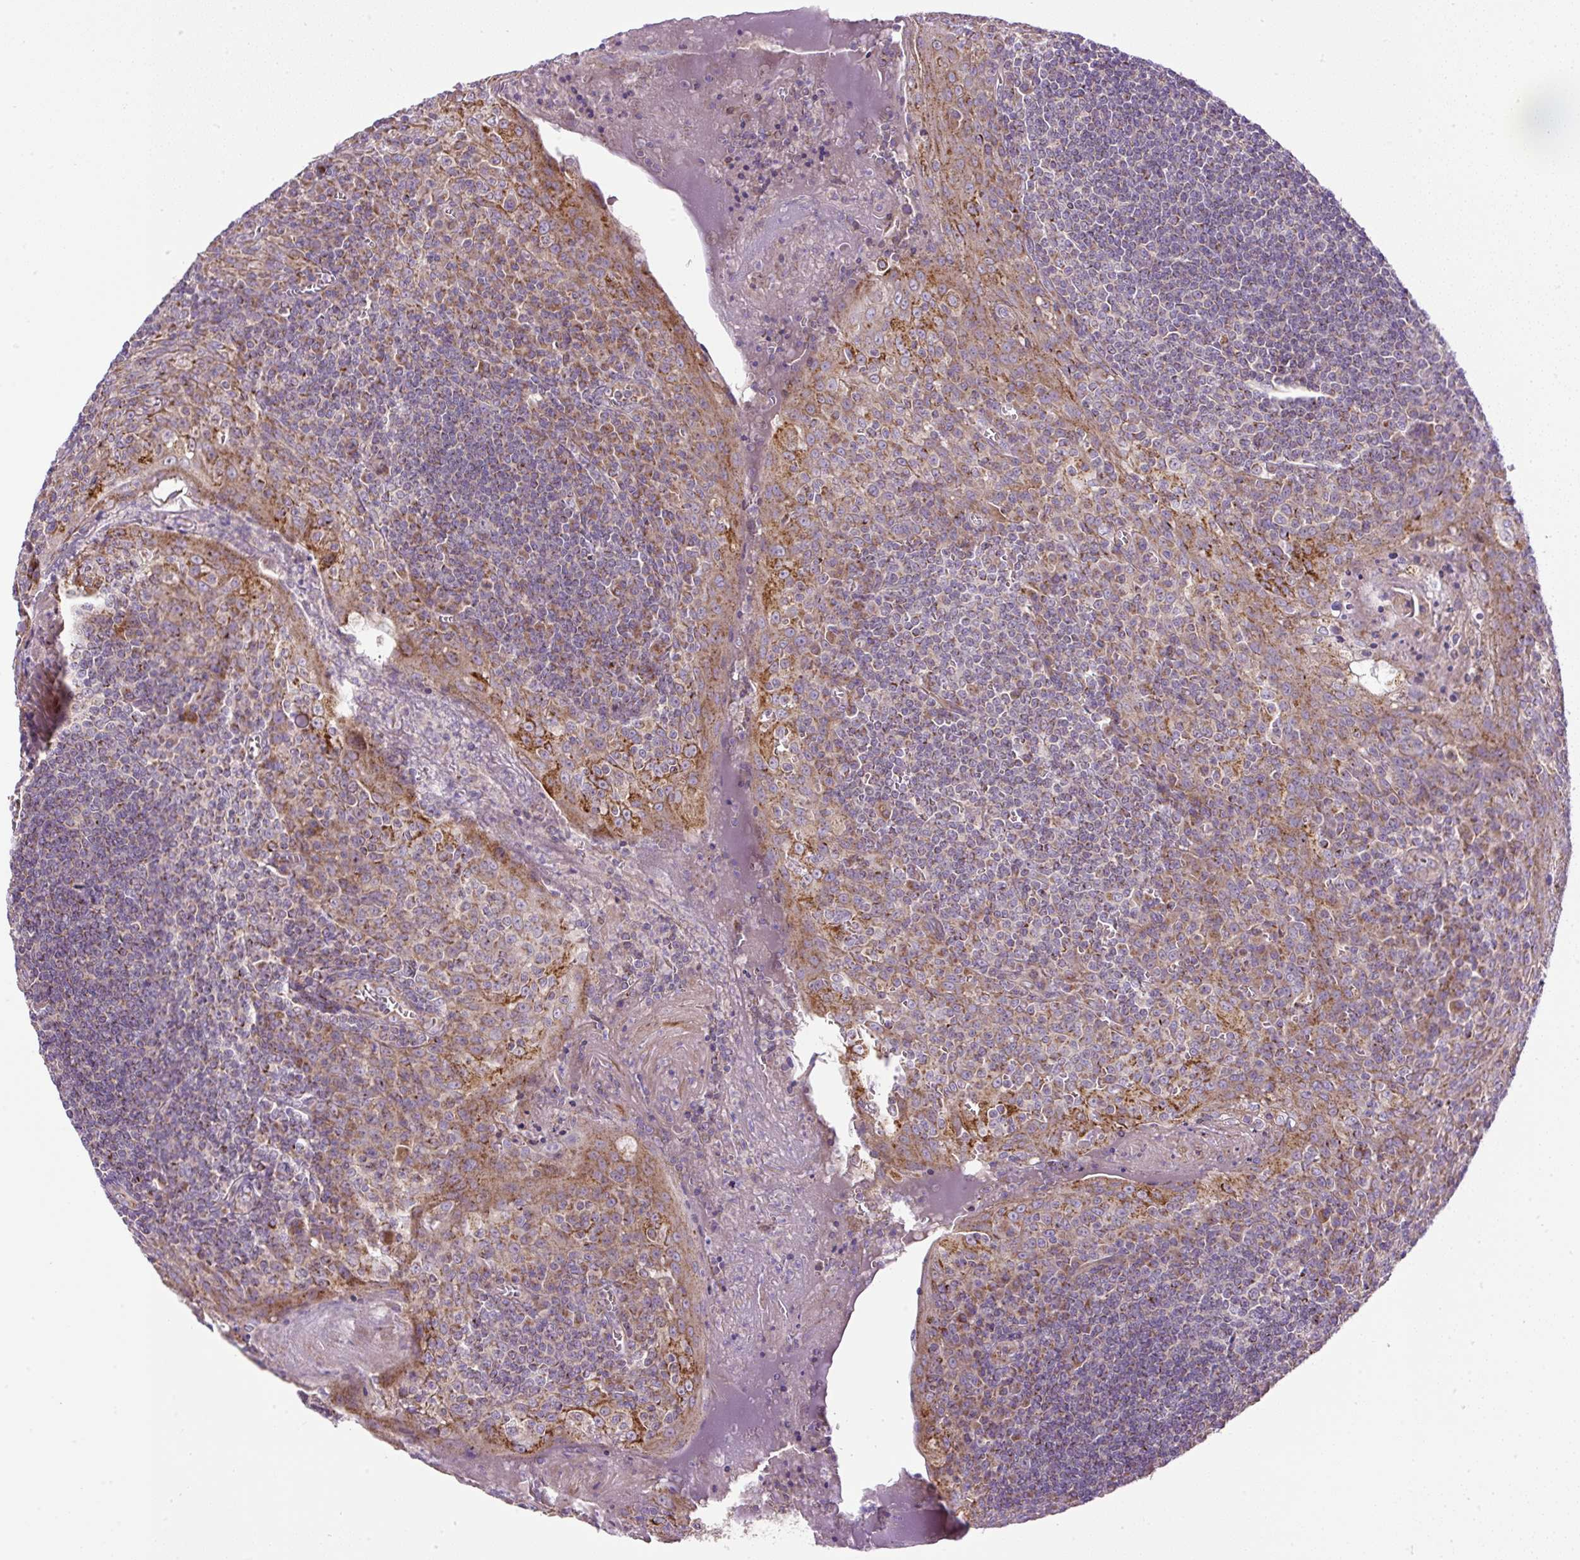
{"staining": {"intensity": "moderate", "quantity": "<25%", "location": "cytoplasmic/membranous"}, "tissue": "tonsil", "cell_type": "Germinal center cells", "image_type": "normal", "snomed": [{"axis": "morphology", "description": "Normal tissue, NOS"}, {"axis": "topography", "description": "Tonsil"}], "caption": "Immunohistochemical staining of benign human tonsil reveals low levels of moderate cytoplasmic/membranous expression in about <25% of germinal center cells.", "gene": "ZNF547", "patient": {"sex": "male", "age": 27}}